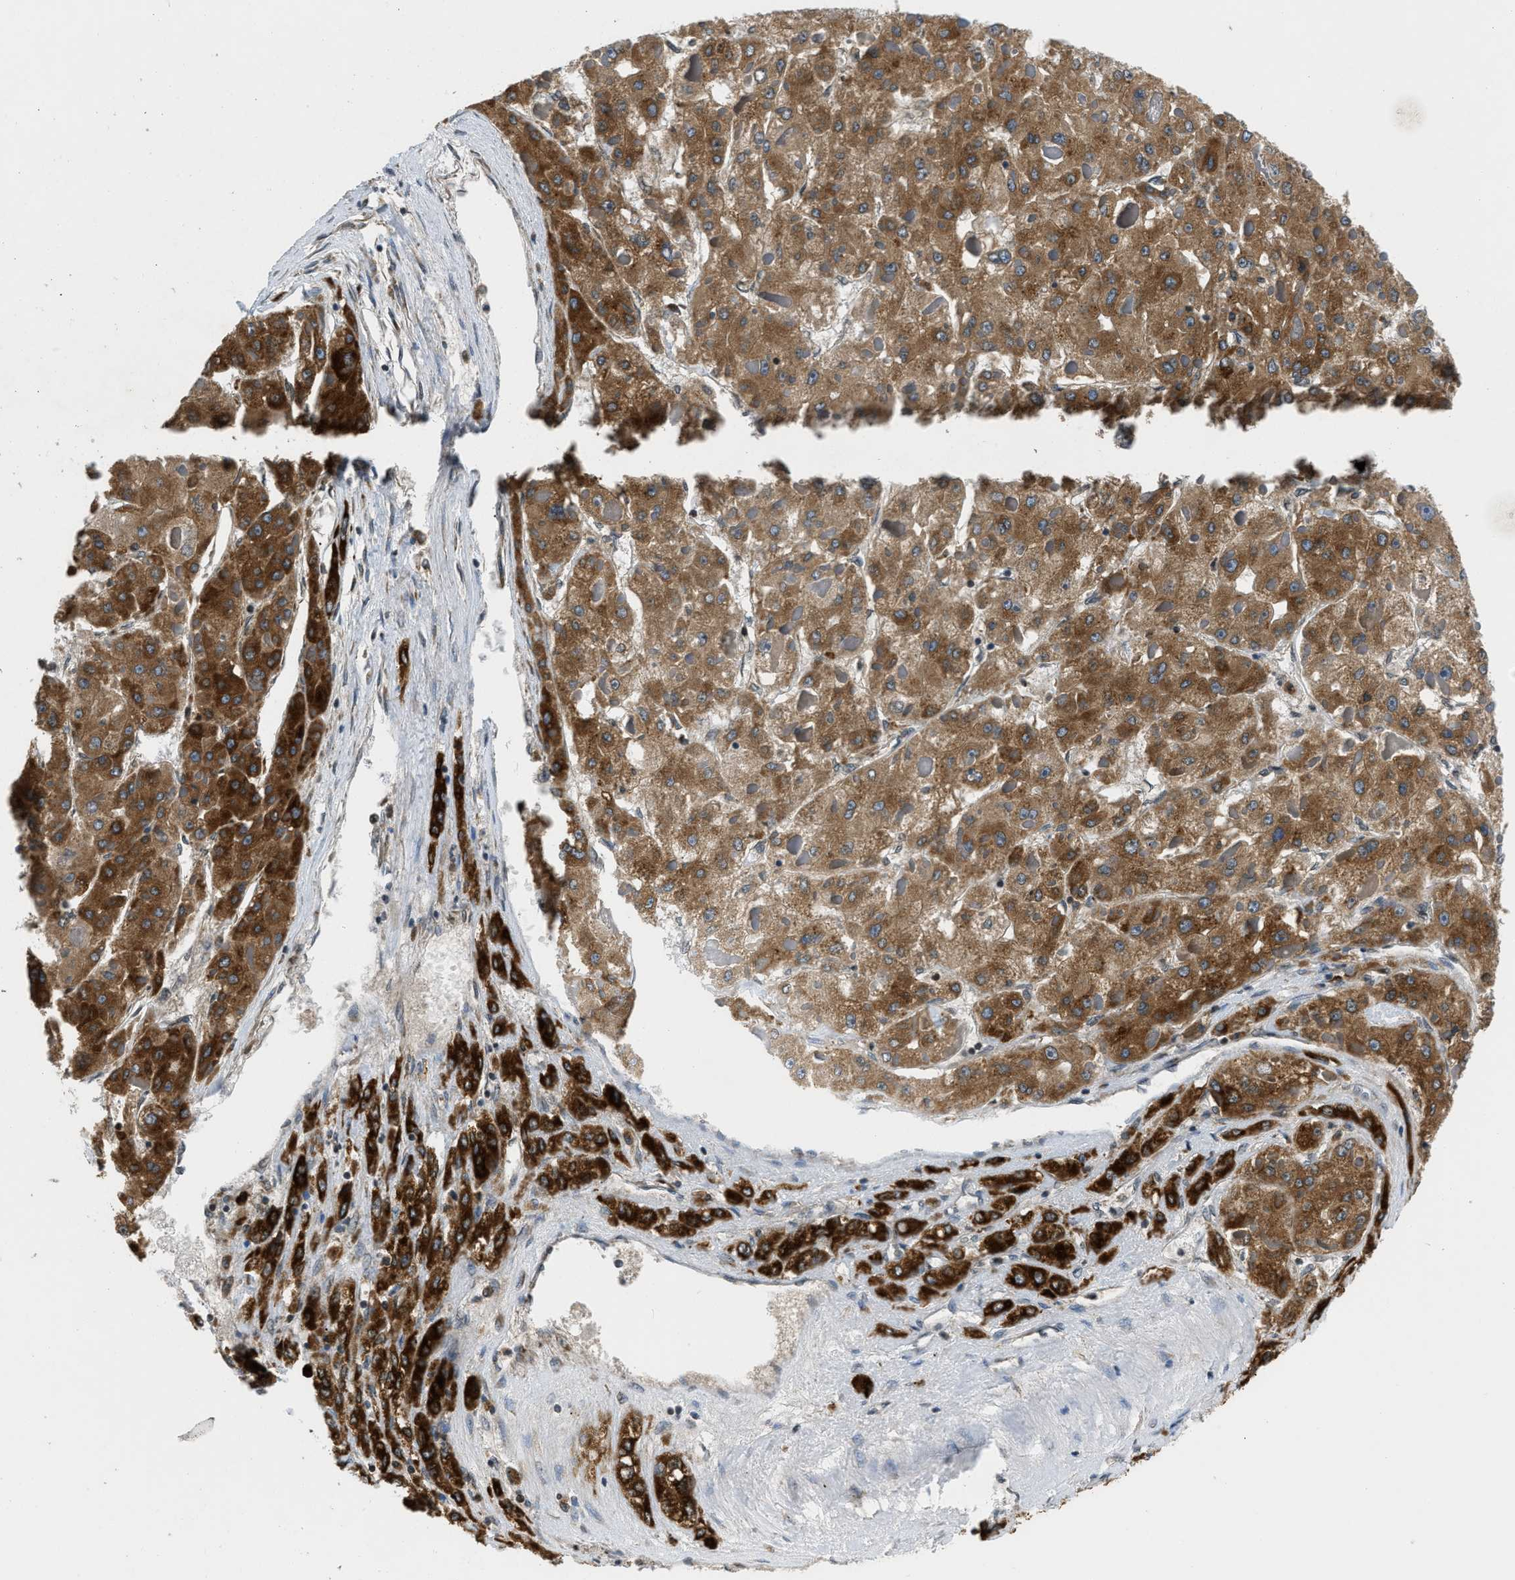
{"staining": {"intensity": "strong", "quantity": ">75%", "location": "cytoplasmic/membranous"}, "tissue": "liver cancer", "cell_type": "Tumor cells", "image_type": "cancer", "snomed": [{"axis": "morphology", "description": "Carcinoma, Hepatocellular, NOS"}, {"axis": "topography", "description": "Liver"}], "caption": "Strong cytoplasmic/membranous positivity is identified in about >75% of tumor cells in liver hepatocellular carcinoma. Nuclei are stained in blue.", "gene": "ACADVL", "patient": {"sex": "female", "age": 73}}